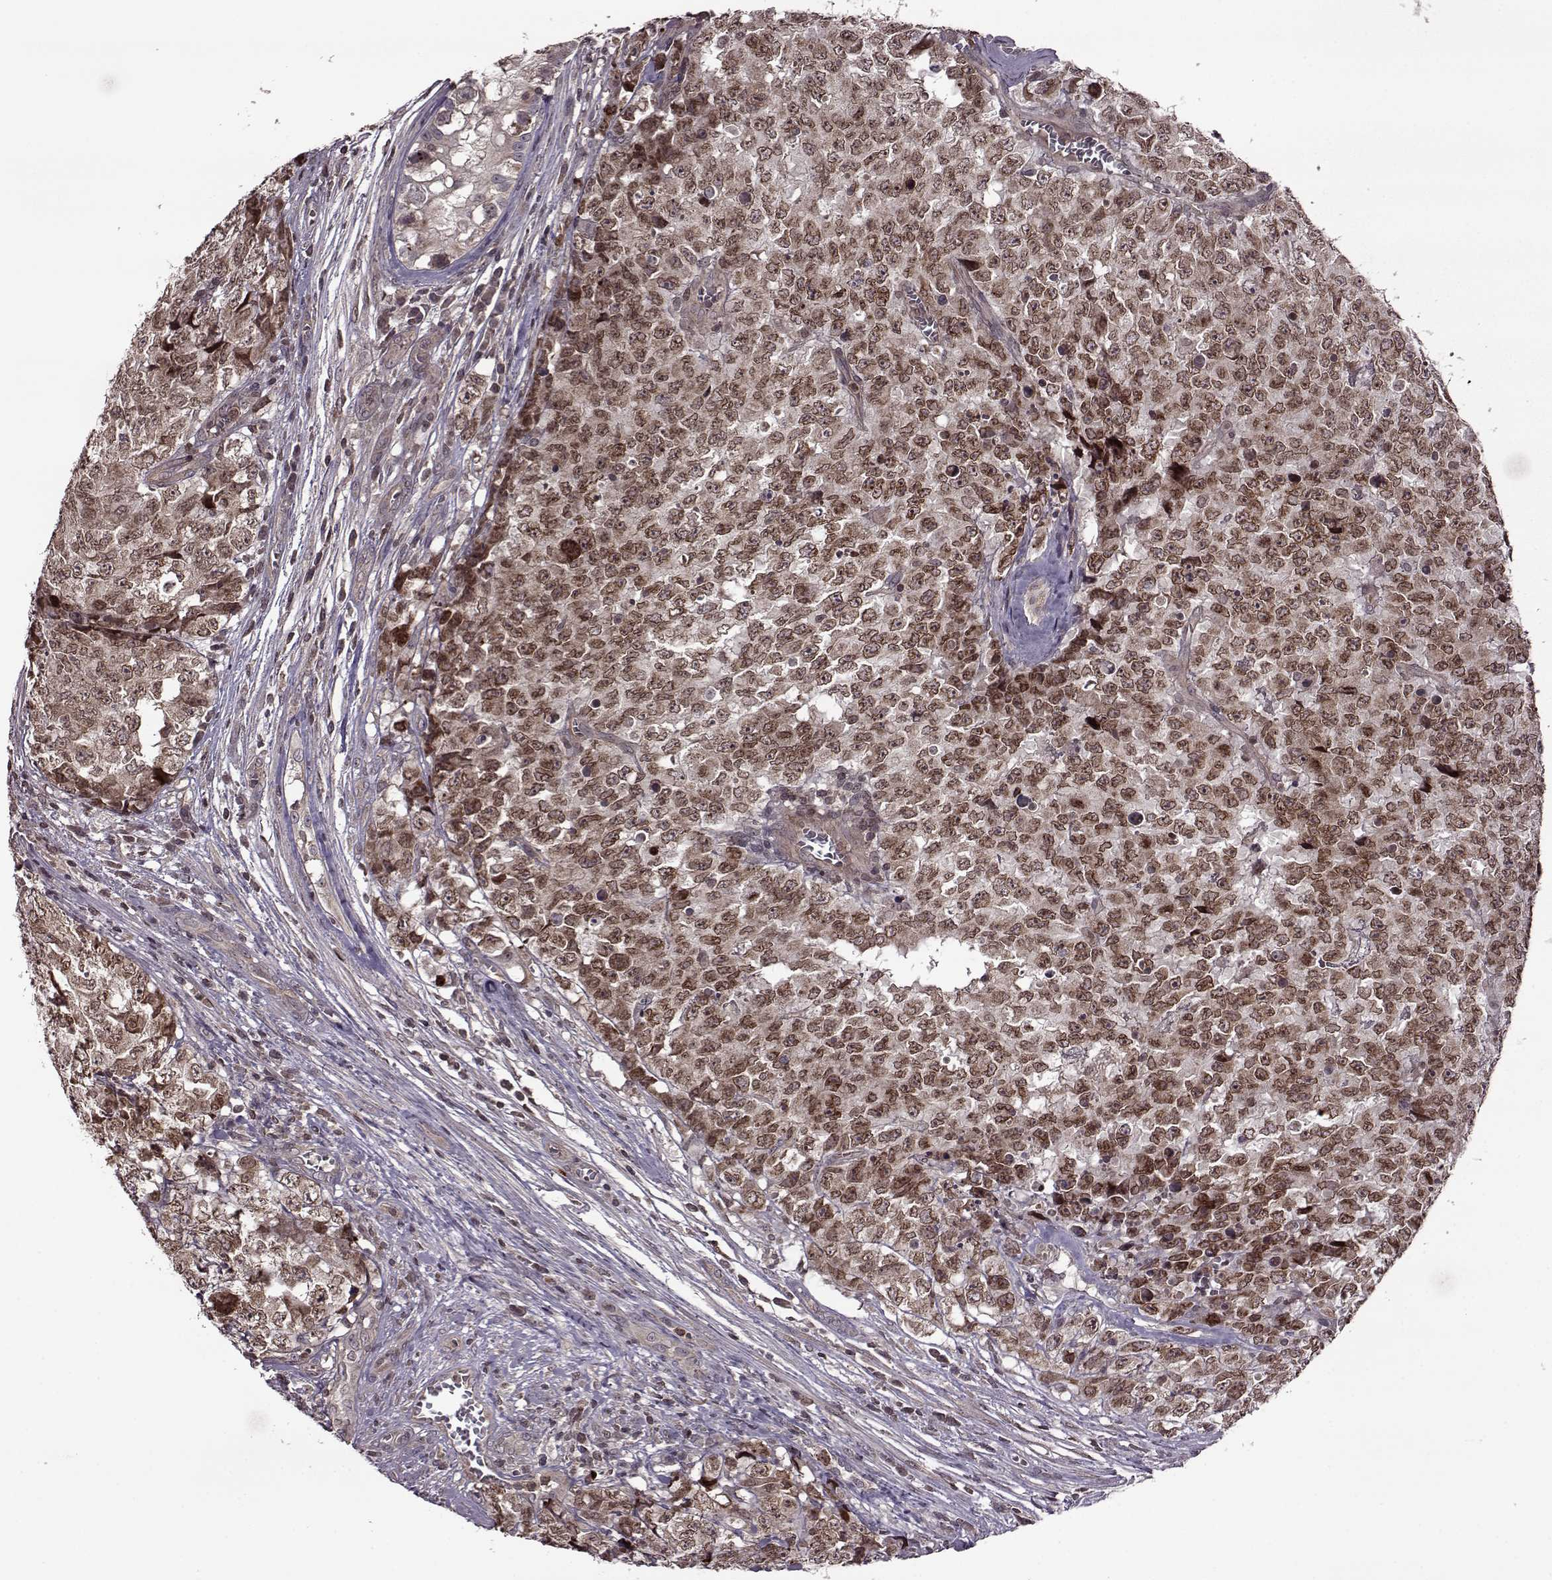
{"staining": {"intensity": "moderate", "quantity": ">75%", "location": "cytoplasmic/membranous,nuclear"}, "tissue": "testis cancer", "cell_type": "Tumor cells", "image_type": "cancer", "snomed": [{"axis": "morphology", "description": "Carcinoma, Embryonal, NOS"}, {"axis": "topography", "description": "Testis"}], "caption": "Testis cancer was stained to show a protein in brown. There is medium levels of moderate cytoplasmic/membranous and nuclear positivity in about >75% of tumor cells.", "gene": "TRMU", "patient": {"sex": "male", "age": 23}}